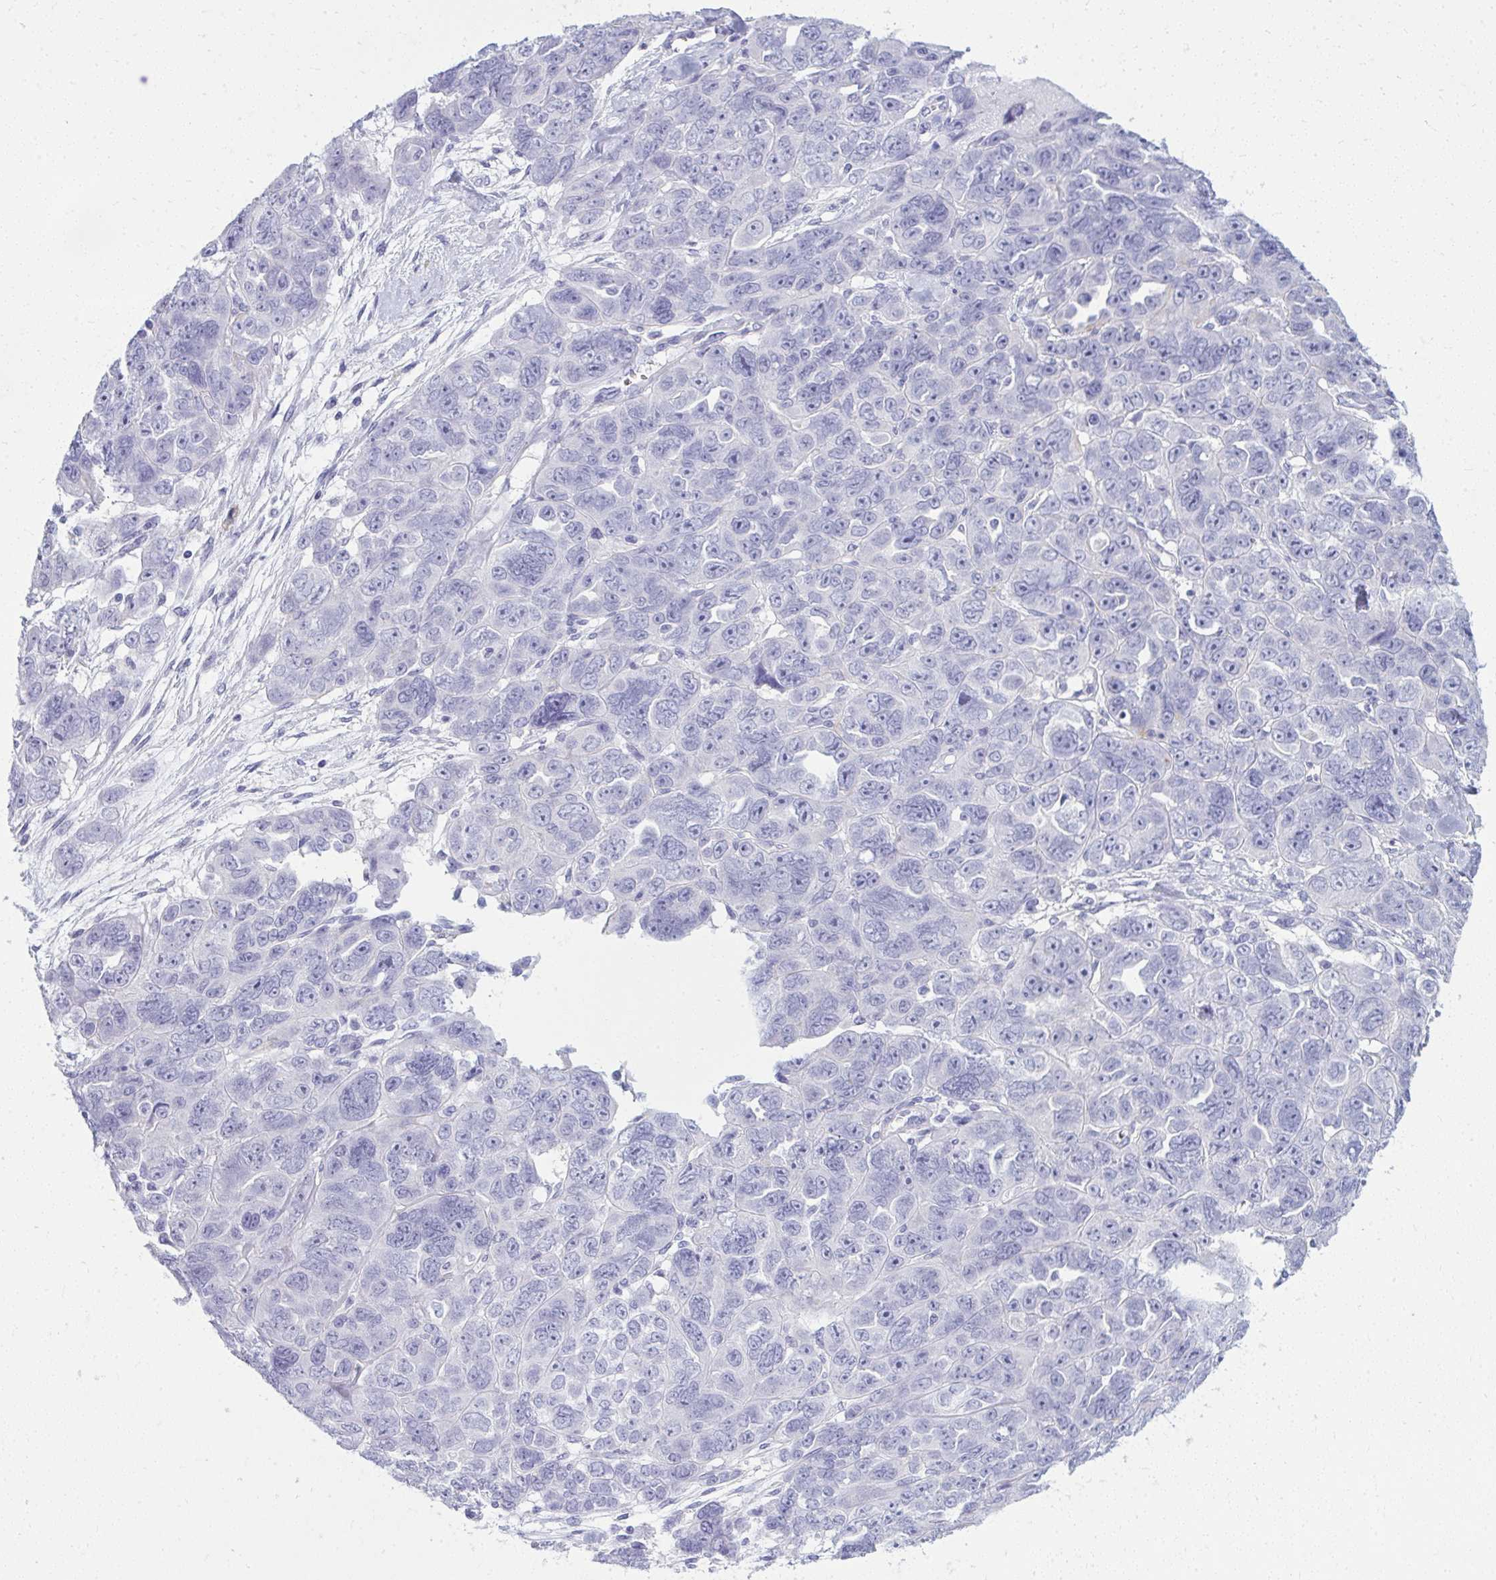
{"staining": {"intensity": "negative", "quantity": "none", "location": "none"}, "tissue": "ovarian cancer", "cell_type": "Tumor cells", "image_type": "cancer", "snomed": [{"axis": "morphology", "description": "Cystadenocarcinoma, serous, NOS"}, {"axis": "topography", "description": "Ovary"}], "caption": "Immunohistochemical staining of human serous cystadenocarcinoma (ovarian) demonstrates no significant positivity in tumor cells.", "gene": "QDPR", "patient": {"sex": "female", "age": 63}}